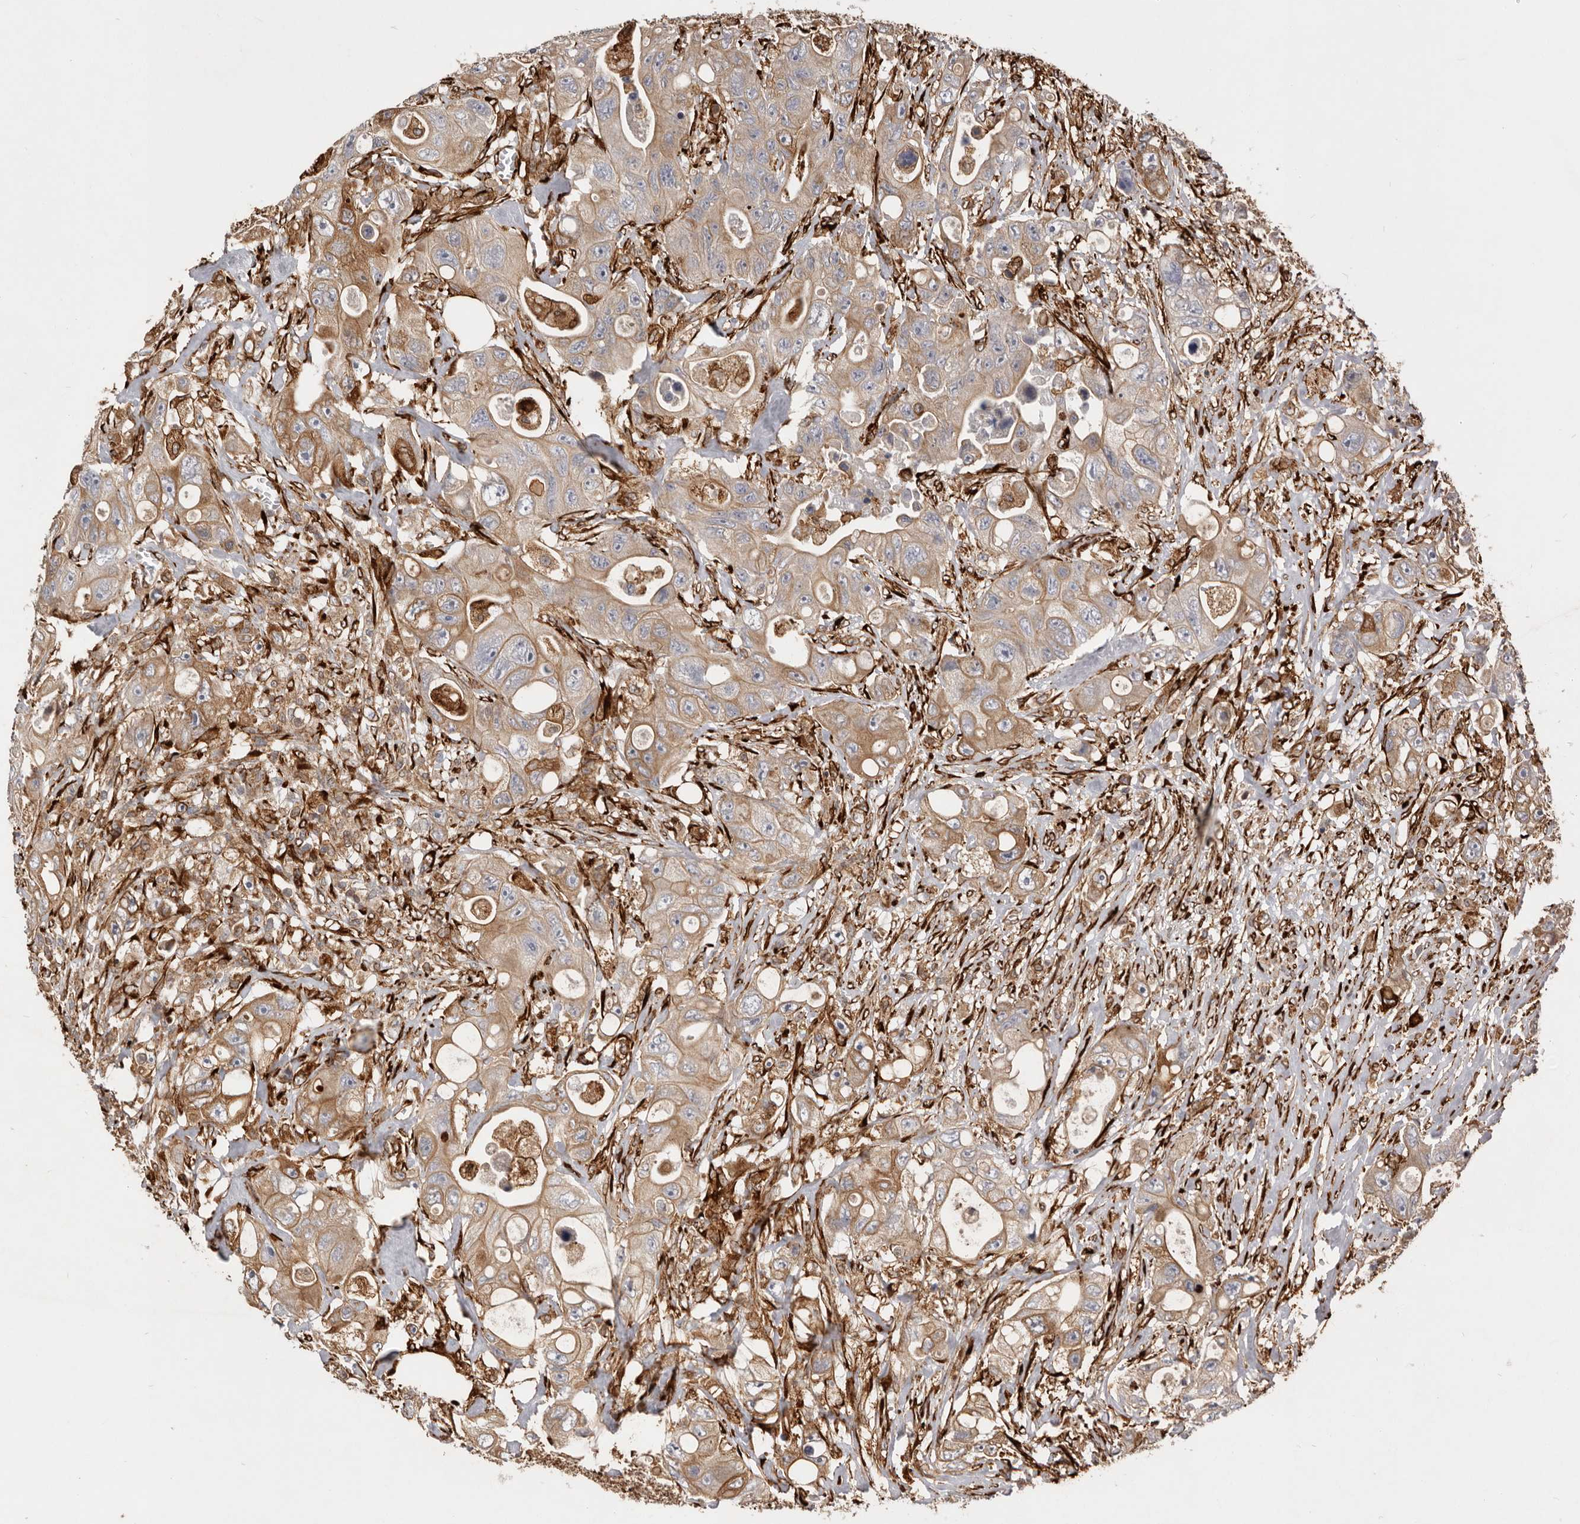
{"staining": {"intensity": "moderate", "quantity": ">75%", "location": "cytoplasmic/membranous"}, "tissue": "colorectal cancer", "cell_type": "Tumor cells", "image_type": "cancer", "snomed": [{"axis": "morphology", "description": "Adenocarcinoma, NOS"}, {"axis": "topography", "description": "Colon"}], "caption": "A histopathology image showing moderate cytoplasmic/membranous expression in approximately >75% of tumor cells in colorectal cancer, as visualized by brown immunohistochemical staining.", "gene": "WDTC1", "patient": {"sex": "female", "age": 46}}